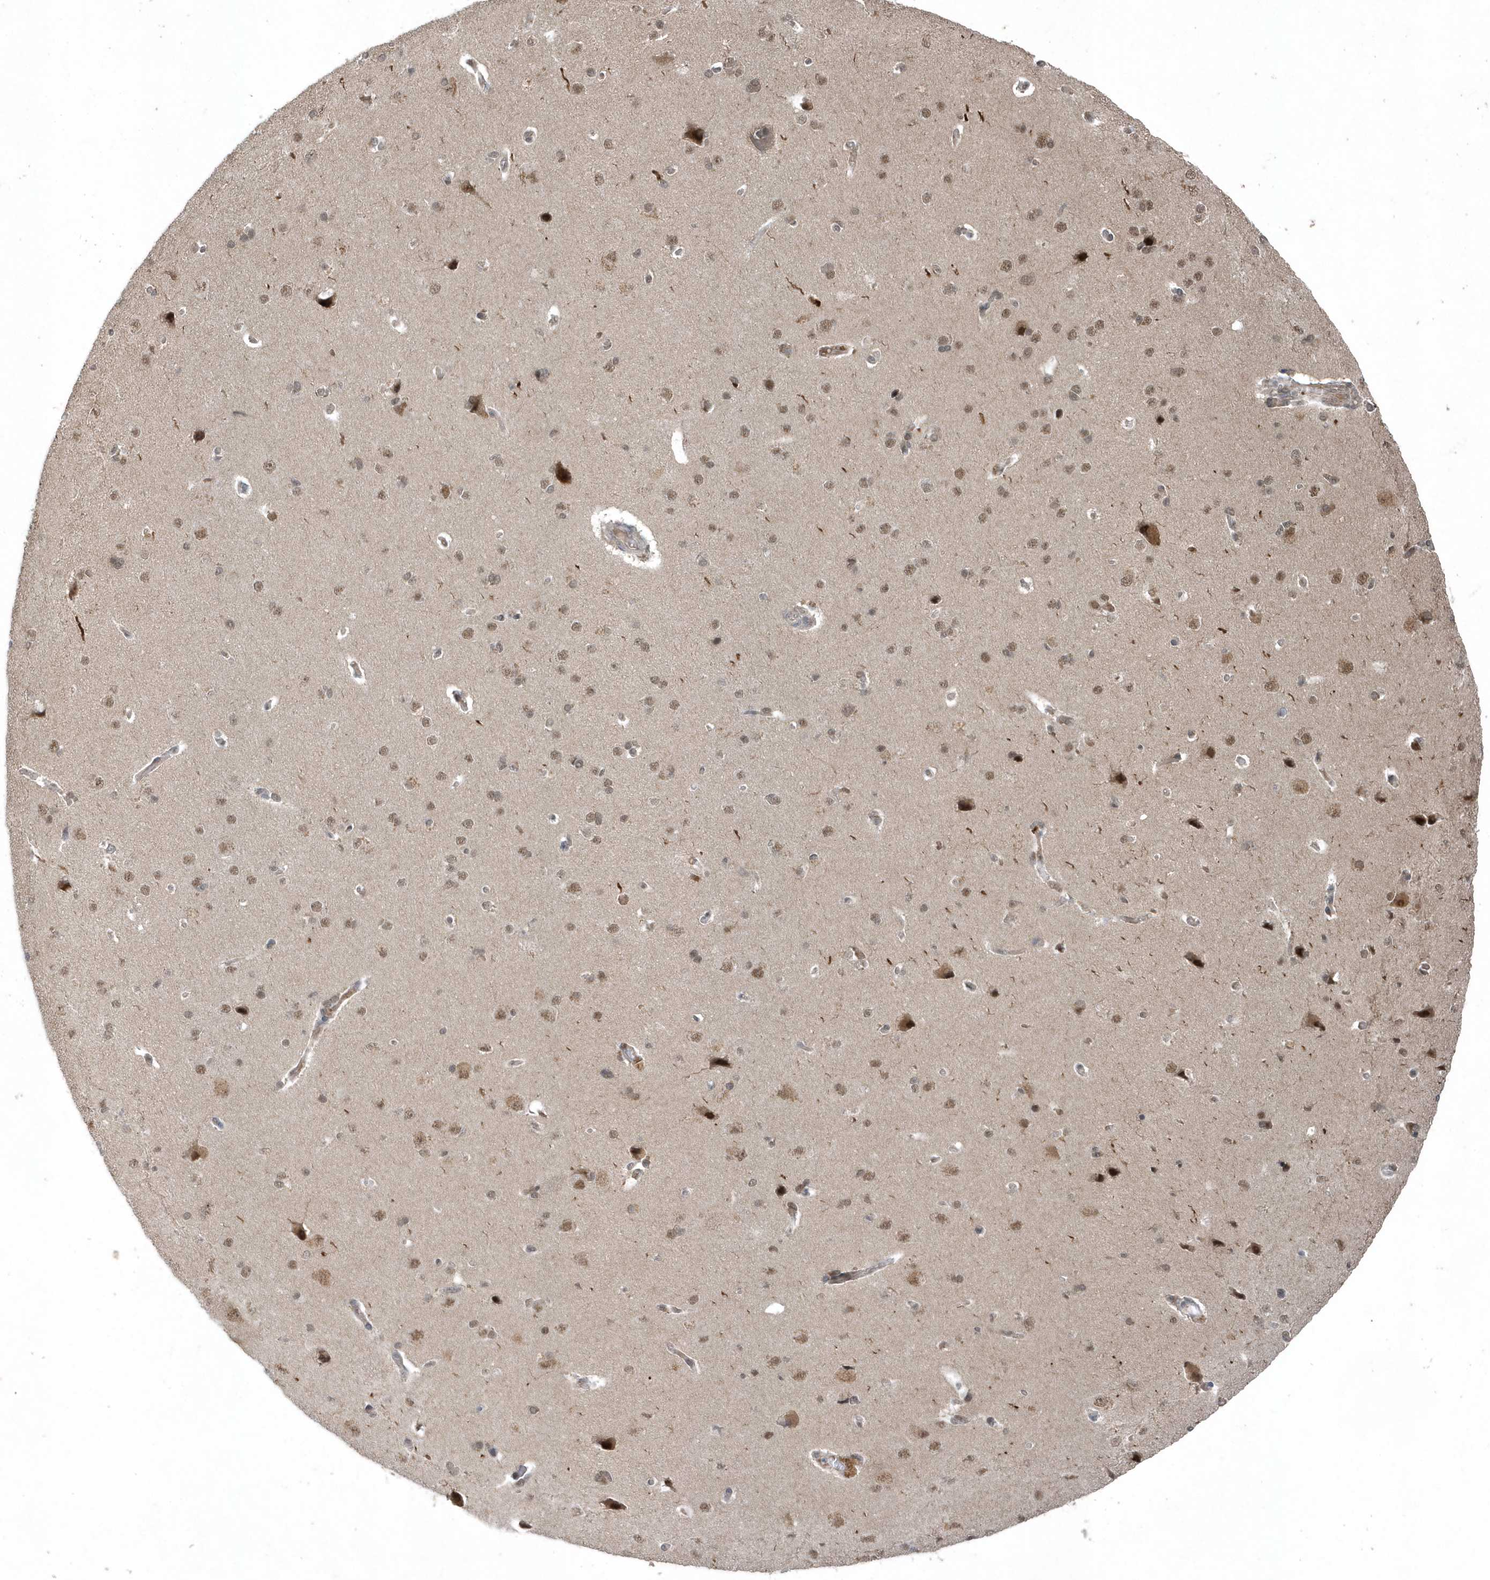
{"staining": {"intensity": "weak", "quantity": ">75%", "location": "cytoplasmic/membranous,nuclear"}, "tissue": "cerebral cortex", "cell_type": "Endothelial cells", "image_type": "normal", "snomed": [{"axis": "morphology", "description": "Normal tissue, NOS"}, {"axis": "topography", "description": "Cerebral cortex"}], "caption": "The histopathology image shows immunohistochemical staining of normal cerebral cortex. There is weak cytoplasmic/membranous,nuclear positivity is identified in approximately >75% of endothelial cells.", "gene": "QTRT2", "patient": {"sex": "male", "age": 62}}